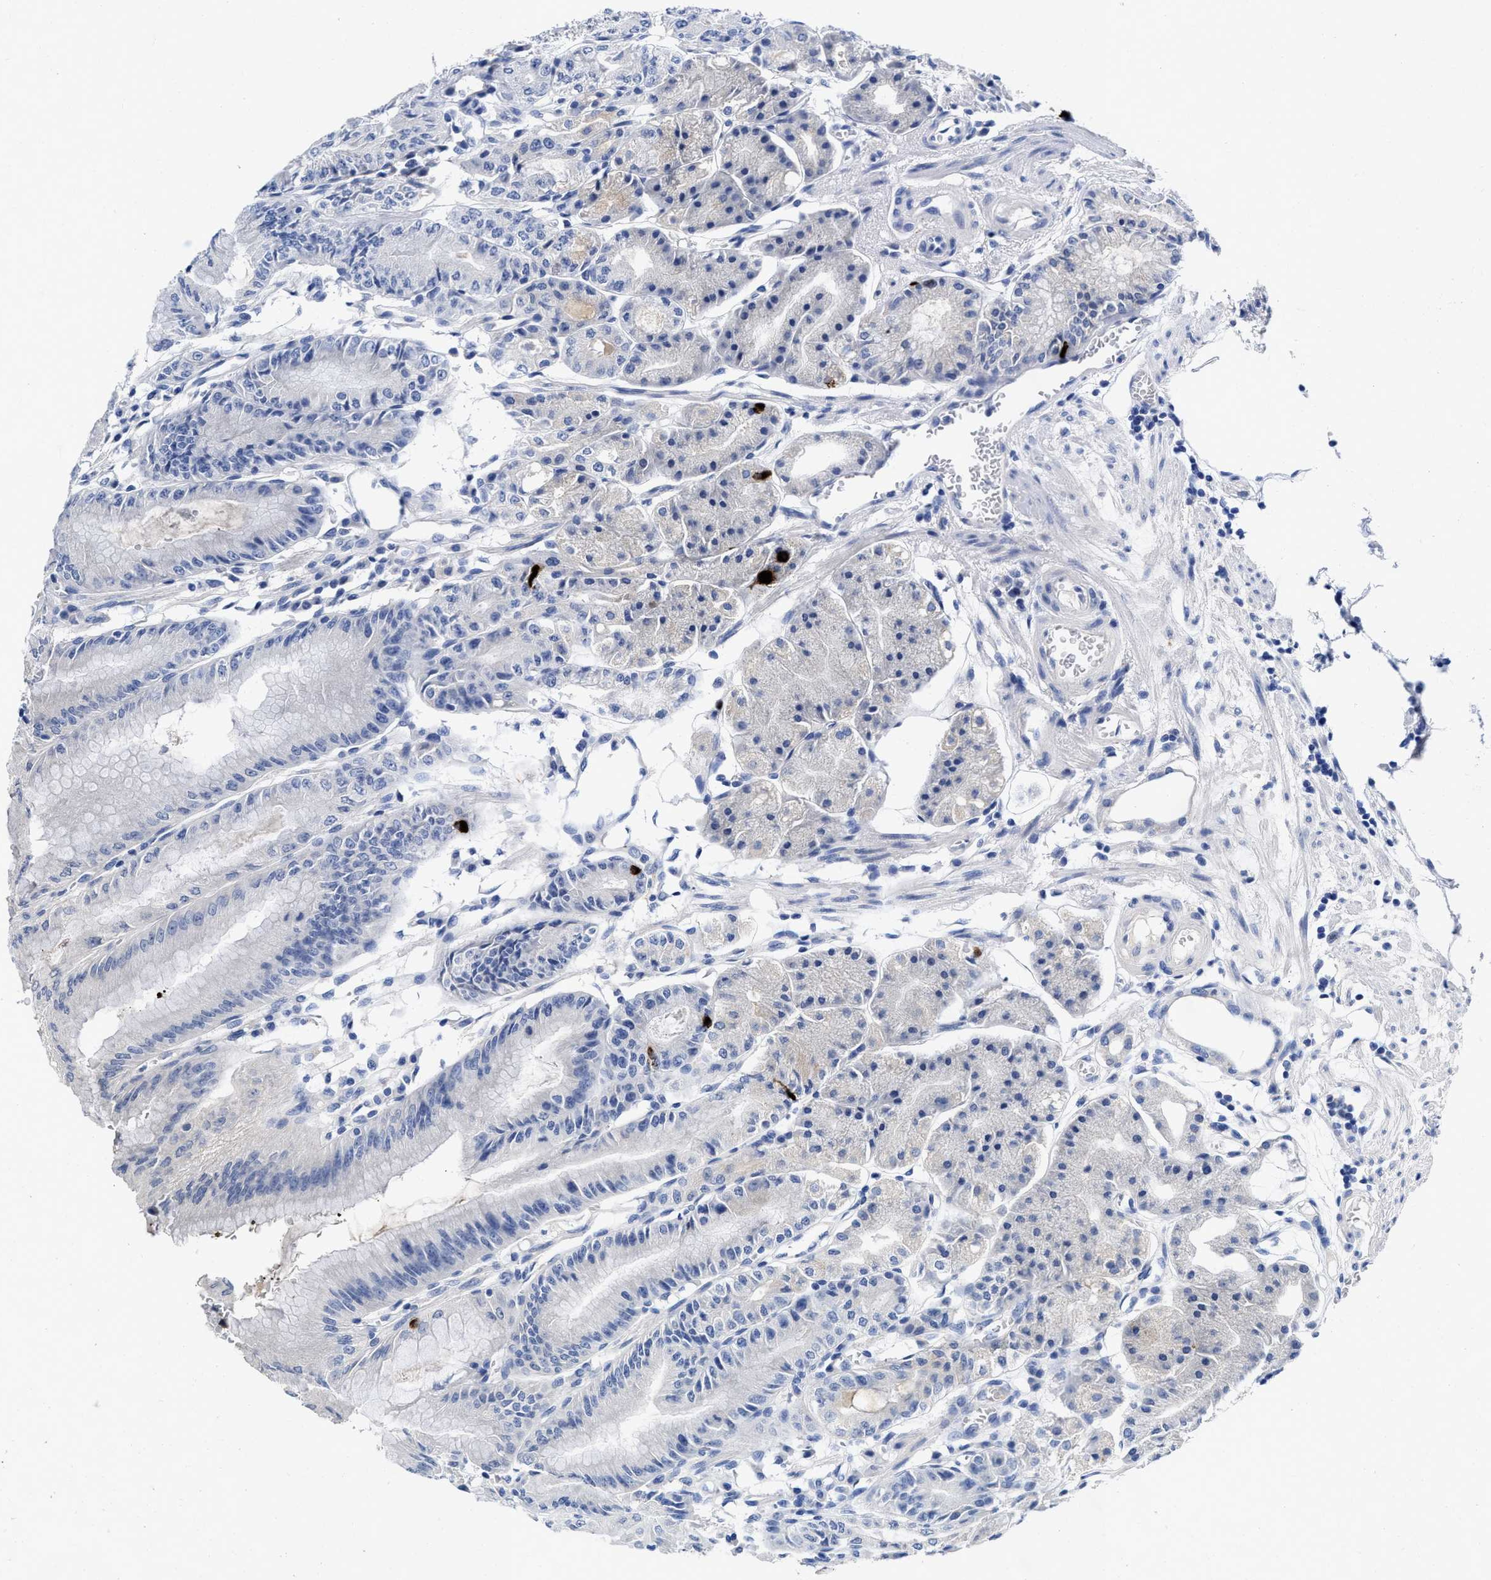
{"staining": {"intensity": "strong", "quantity": "<25%", "location": "cytoplasmic/membranous"}, "tissue": "stomach", "cell_type": "Glandular cells", "image_type": "normal", "snomed": [{"axis": "morphology", "description": "Normal tissue, NOS"}, {"axis": "topography", "description": "Stomach, lower"}], "caption": "IHC image of unremarkable stomach: stomach stained using immunohistochemistry displays medium levels of strong protein expression localized specifically in the cytoplasmic/membranous of glandular cells, appearing as a cytoplasmic/membranous brown color.", "gene": "PYY", "patient": {"sex": "male", "age": 71}}